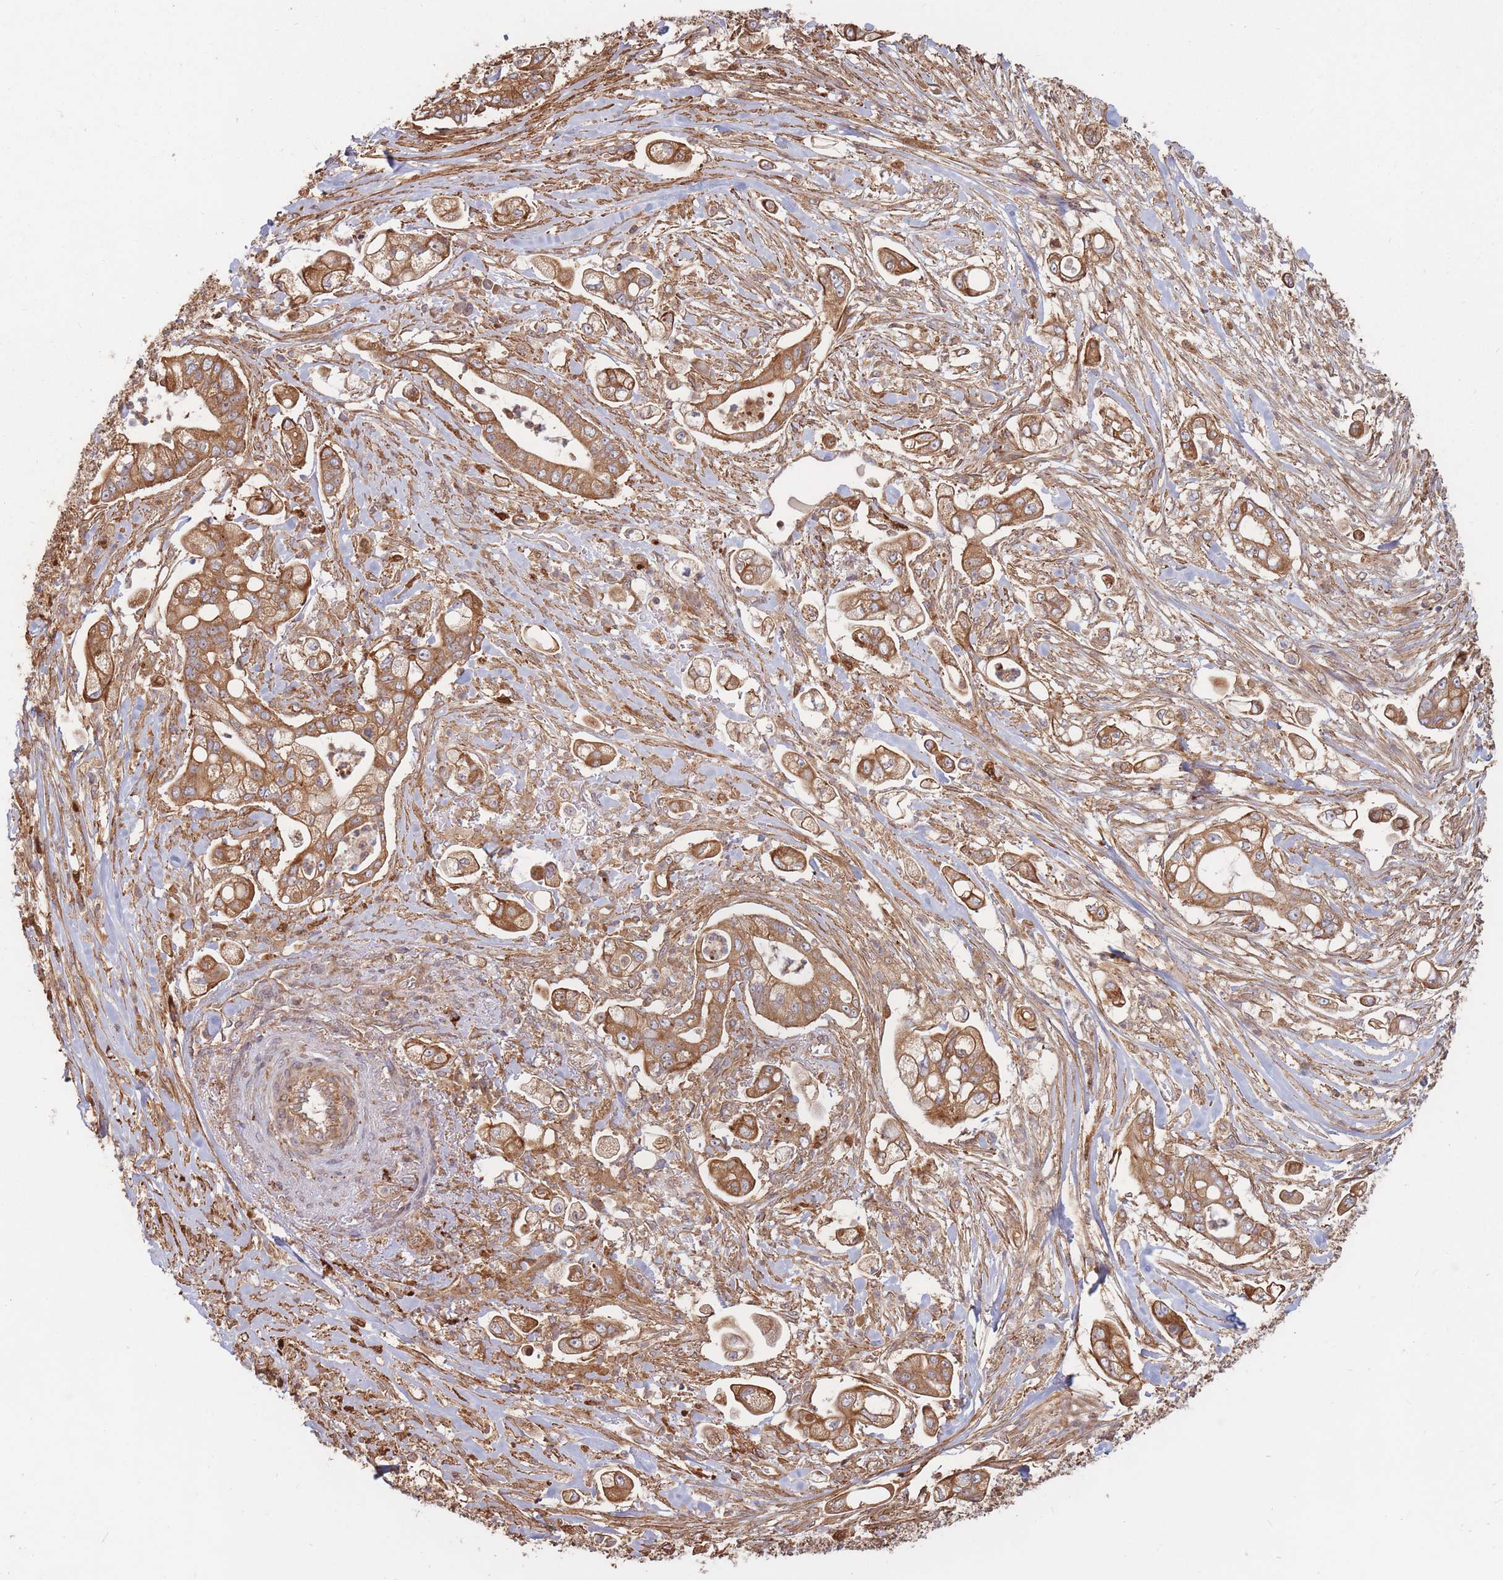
{"staining": {"intensity": "moderate", "quantity": ">75%", "location": "cytoplasmic/membranous"}, "tissue": "pancreatic cancer", "cell_type": "Tumor cells", "image_type": "cancer", "snomed": [{"axis": "morphology", "description": "Adenocarcinoma, NOS"}, {"axis": "topography", "description": "Pancreas"}], "caption": "The histopathology image reveals immunohistochemical staining of adenocarcinoma (pancreatic). There is moderate cytoplasmic/membranous expression is present in approximately >75% of tumor cells.", "gene": "RASSF2", "patient": {"sex": "female", "age": 69}}